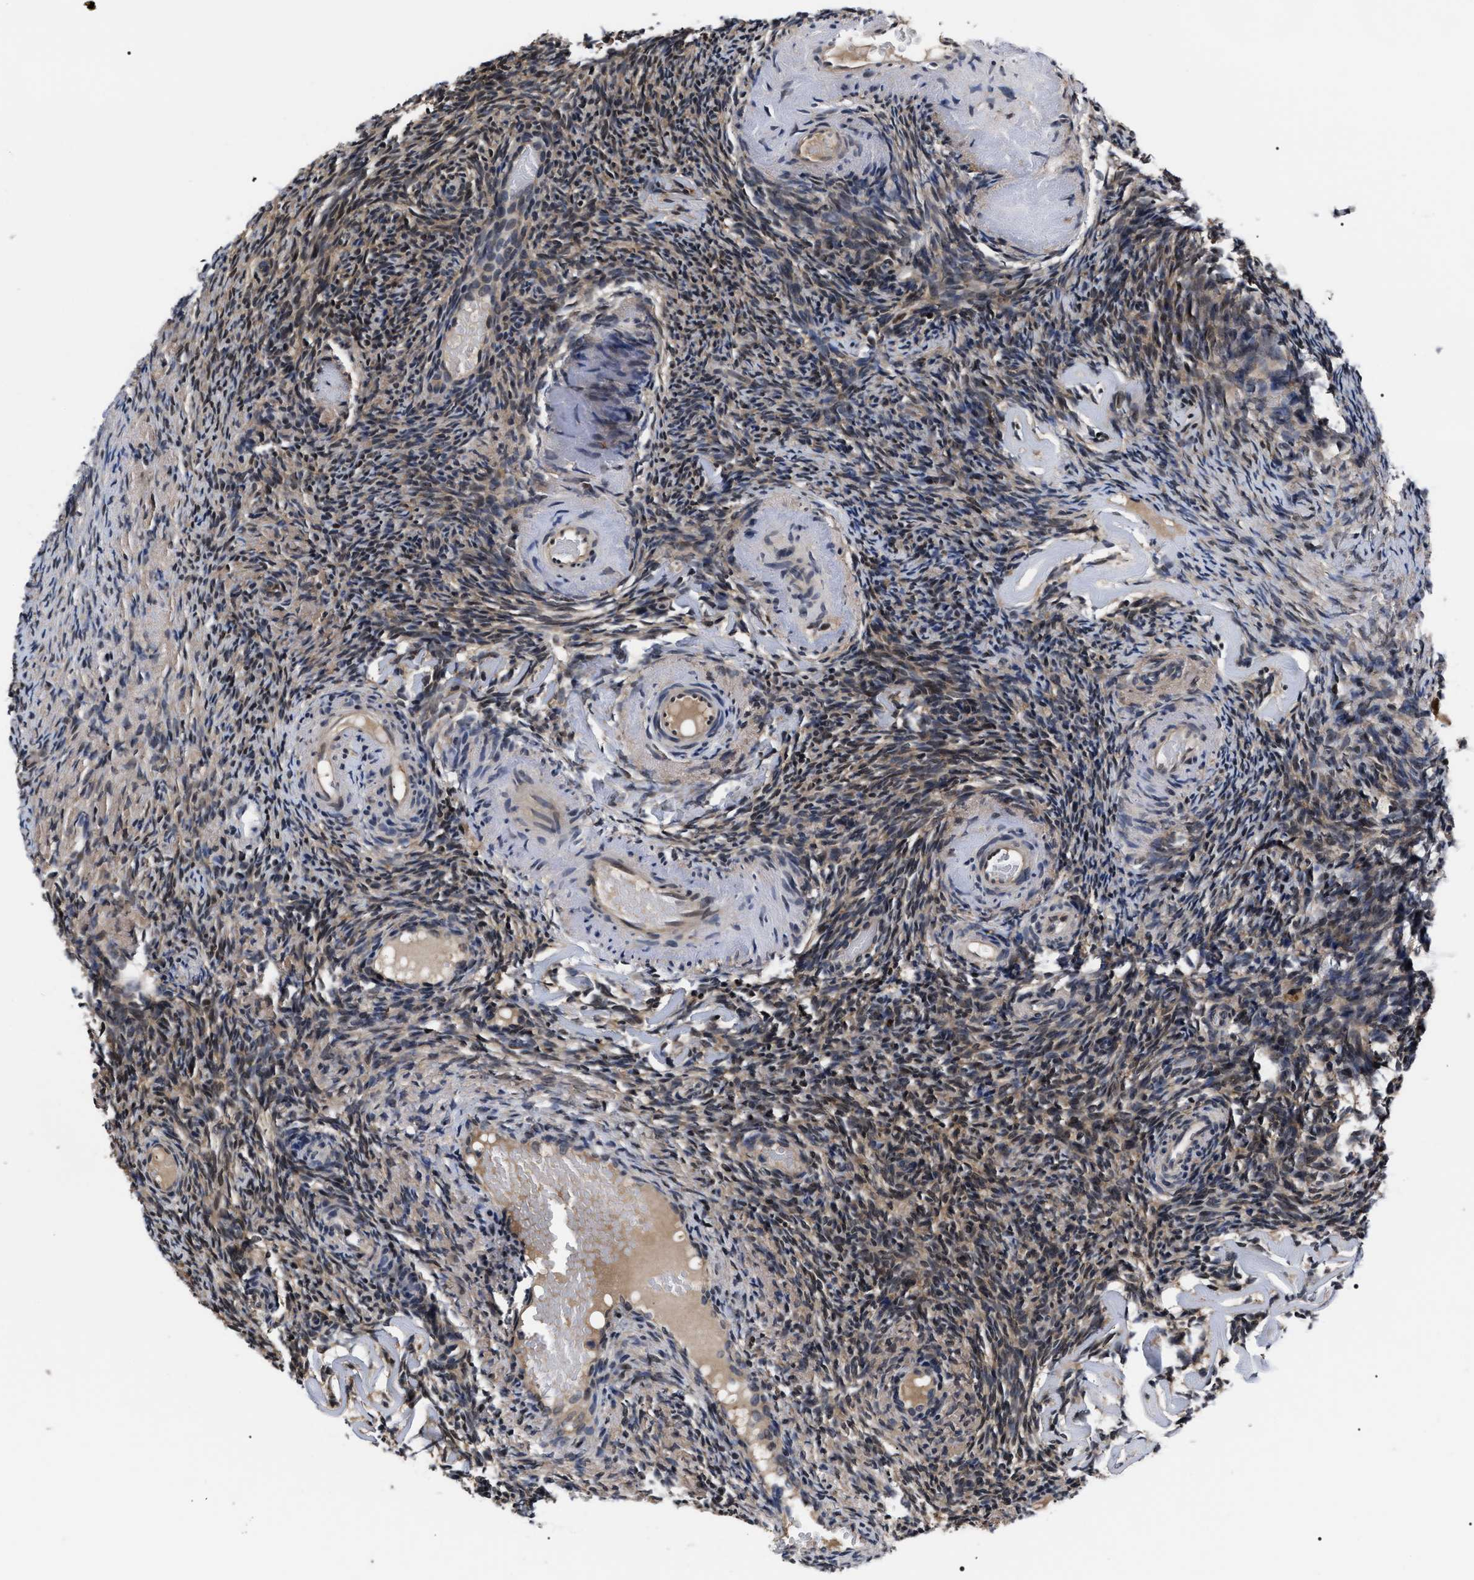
{"staining": {"intensity": "weak", "quantity": "25%-75%", "location": "cytoplasmic/membranous"}, "tissue": "ovary", "cell_type": "Ovarian stroma cells", "image_type": "normal", "snomed": [{"axis": "morphology", "description": "Normal tissue, NOS"}, {"axis": "topography", "description": "Ovary"}], "caption": "Normal ovary displays weak cytoplasmic/membranous staining in about 25%-75% of ovarian stroma cells, visualized by immunohistochemistry.", "gene": "CSNK2A1", "patient": {"sex": "female", "age": 60}}